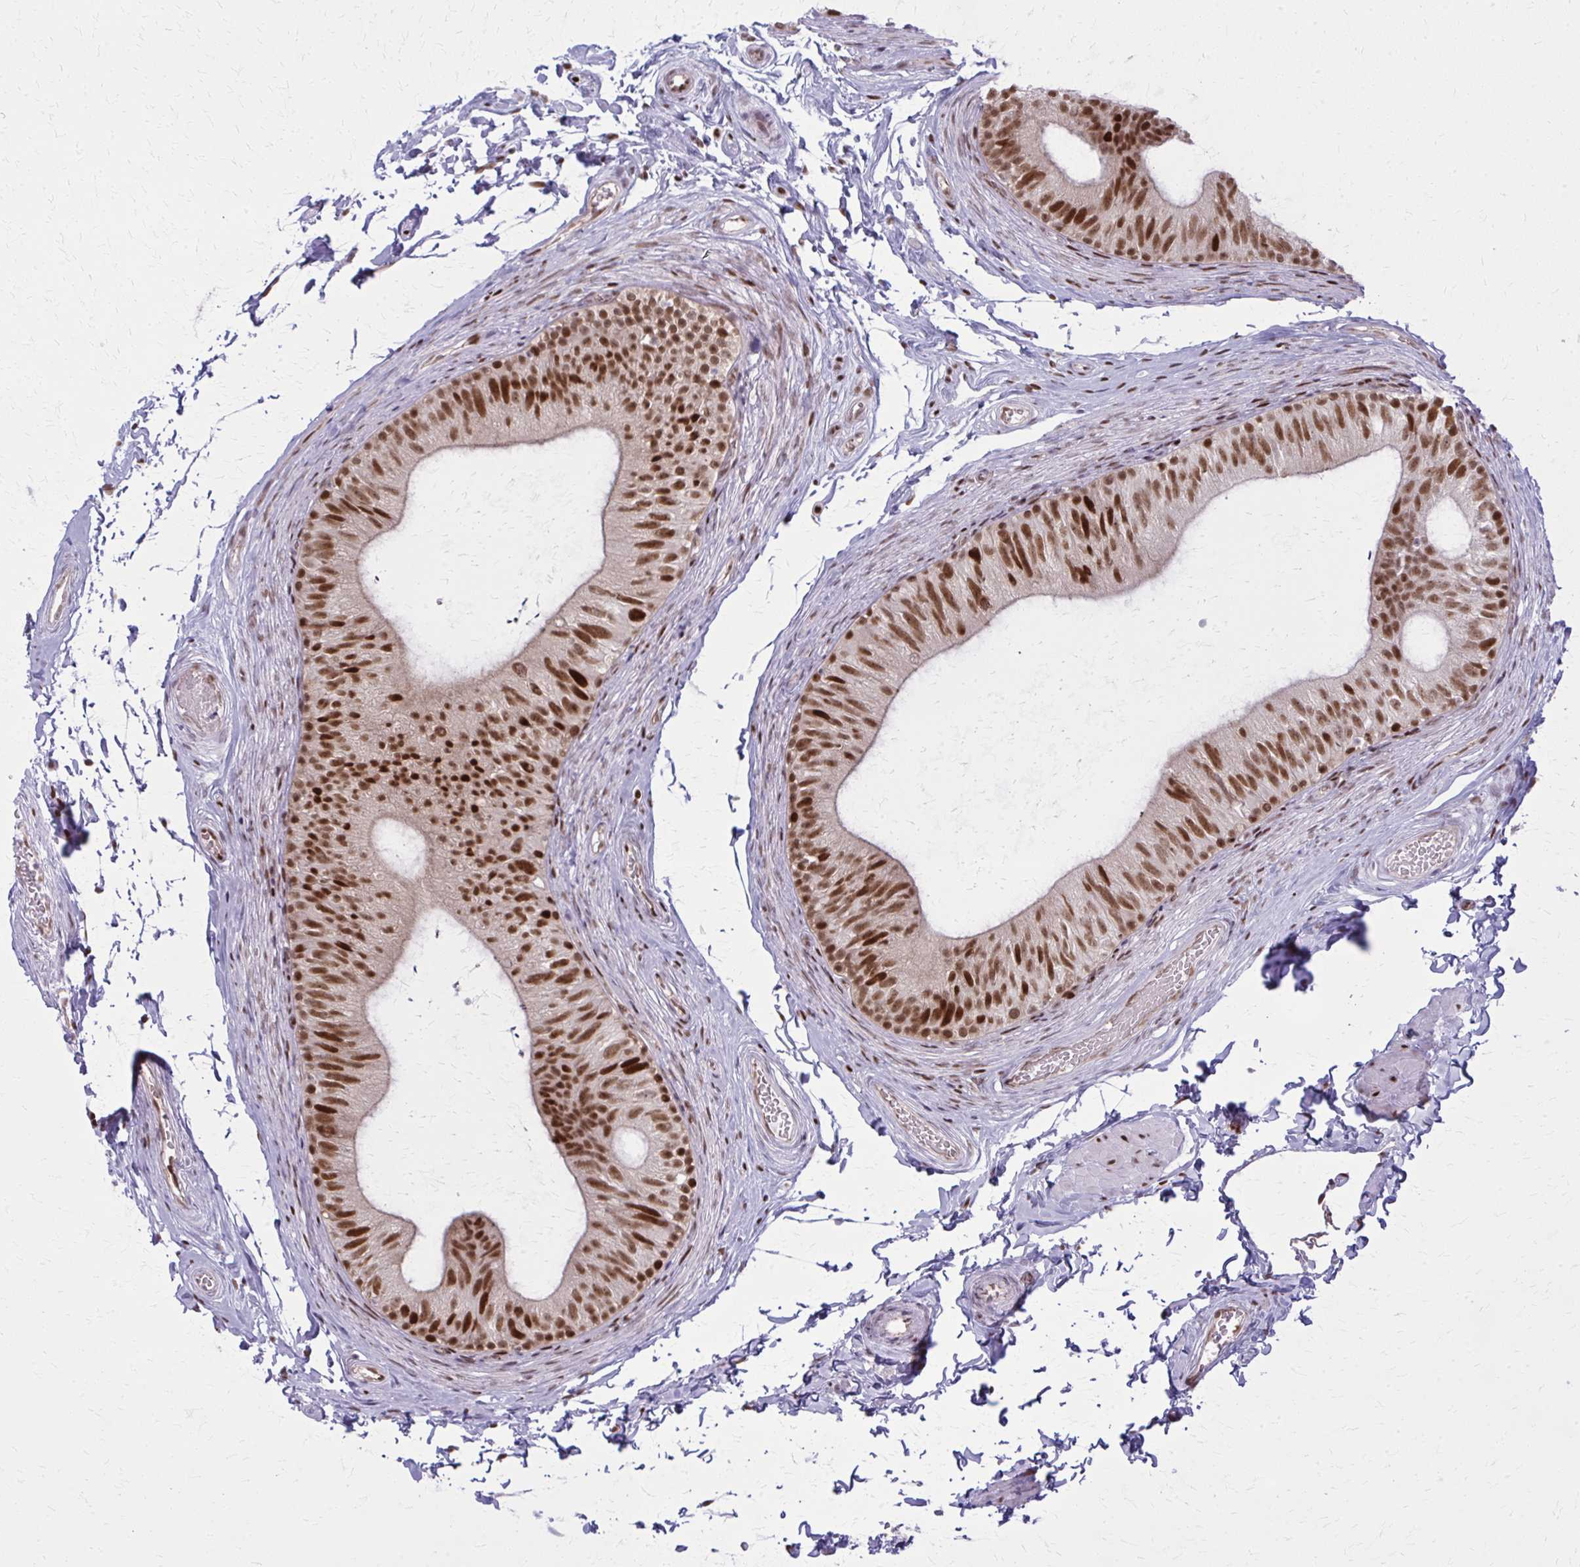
{"staining": {"intensity": "strong", "quantity": ">75%", "location": "cytoplasmic/membranous,nuclear"}, "tissue": "epididymis", "cell_type": "Glandular cells", "image_type": "normal", "snomed": [{"axis": "morphology", "description": "Normal tissue, NOS"}, {"axis": "topography", "description": "Epididymis, spermatic cord, NOS"}, {"axis": "topography", "description": "Epididymis"}, {"axis": "topography", "description": "Peripheral nerve tissue"}], "caption": "Epididymis stained with a brown dye displays strong cytoplasmic/membranous,nuclear positive expression in approximately >75% of glandular cells.", "gene": "ZNF559", "patient": {"sex": "male", "age": 29}}